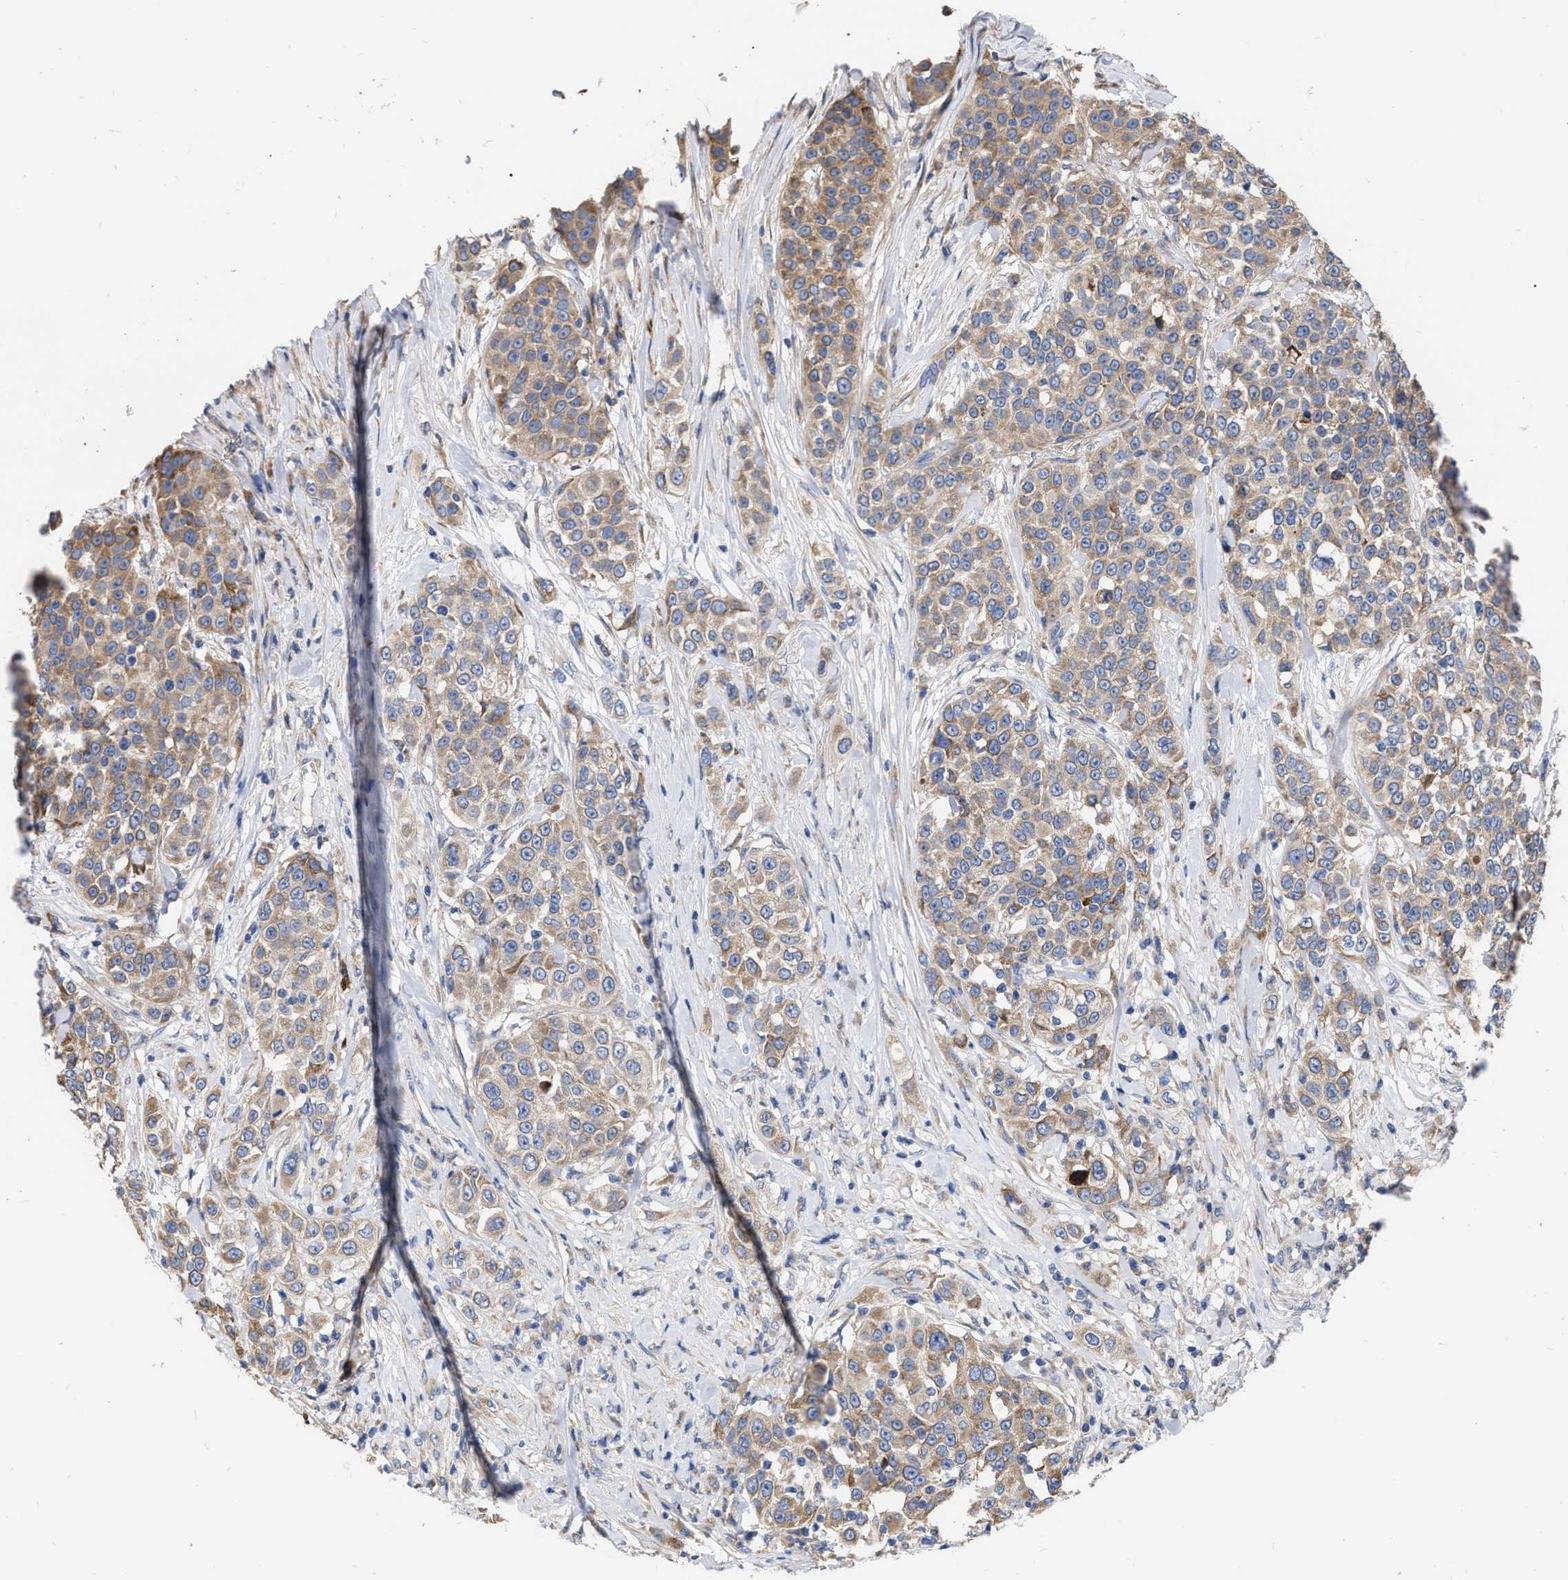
{"staining": {"intensity": "moderate", "quantity": ">75%", "location": "cytoplasmic/membranous"}, "tissue": "urothelial cancer", "cell_type": "Tumor cells", "image_type": "cancer", "snomed": [{"axis": "morphology", "description": "Urothelial carcinoma, High grade"}, {"axis": "topography", "description": "Urinary bladder"}], "caption": "There is medium levels of moderate cytoplasmic/membranous expression in tumor cells of urothelial cancer, as demonstrated by immunohistochemical staining (brown color).", "gene": "MLST8", "patient": {"sex": "female", "age": 80}}